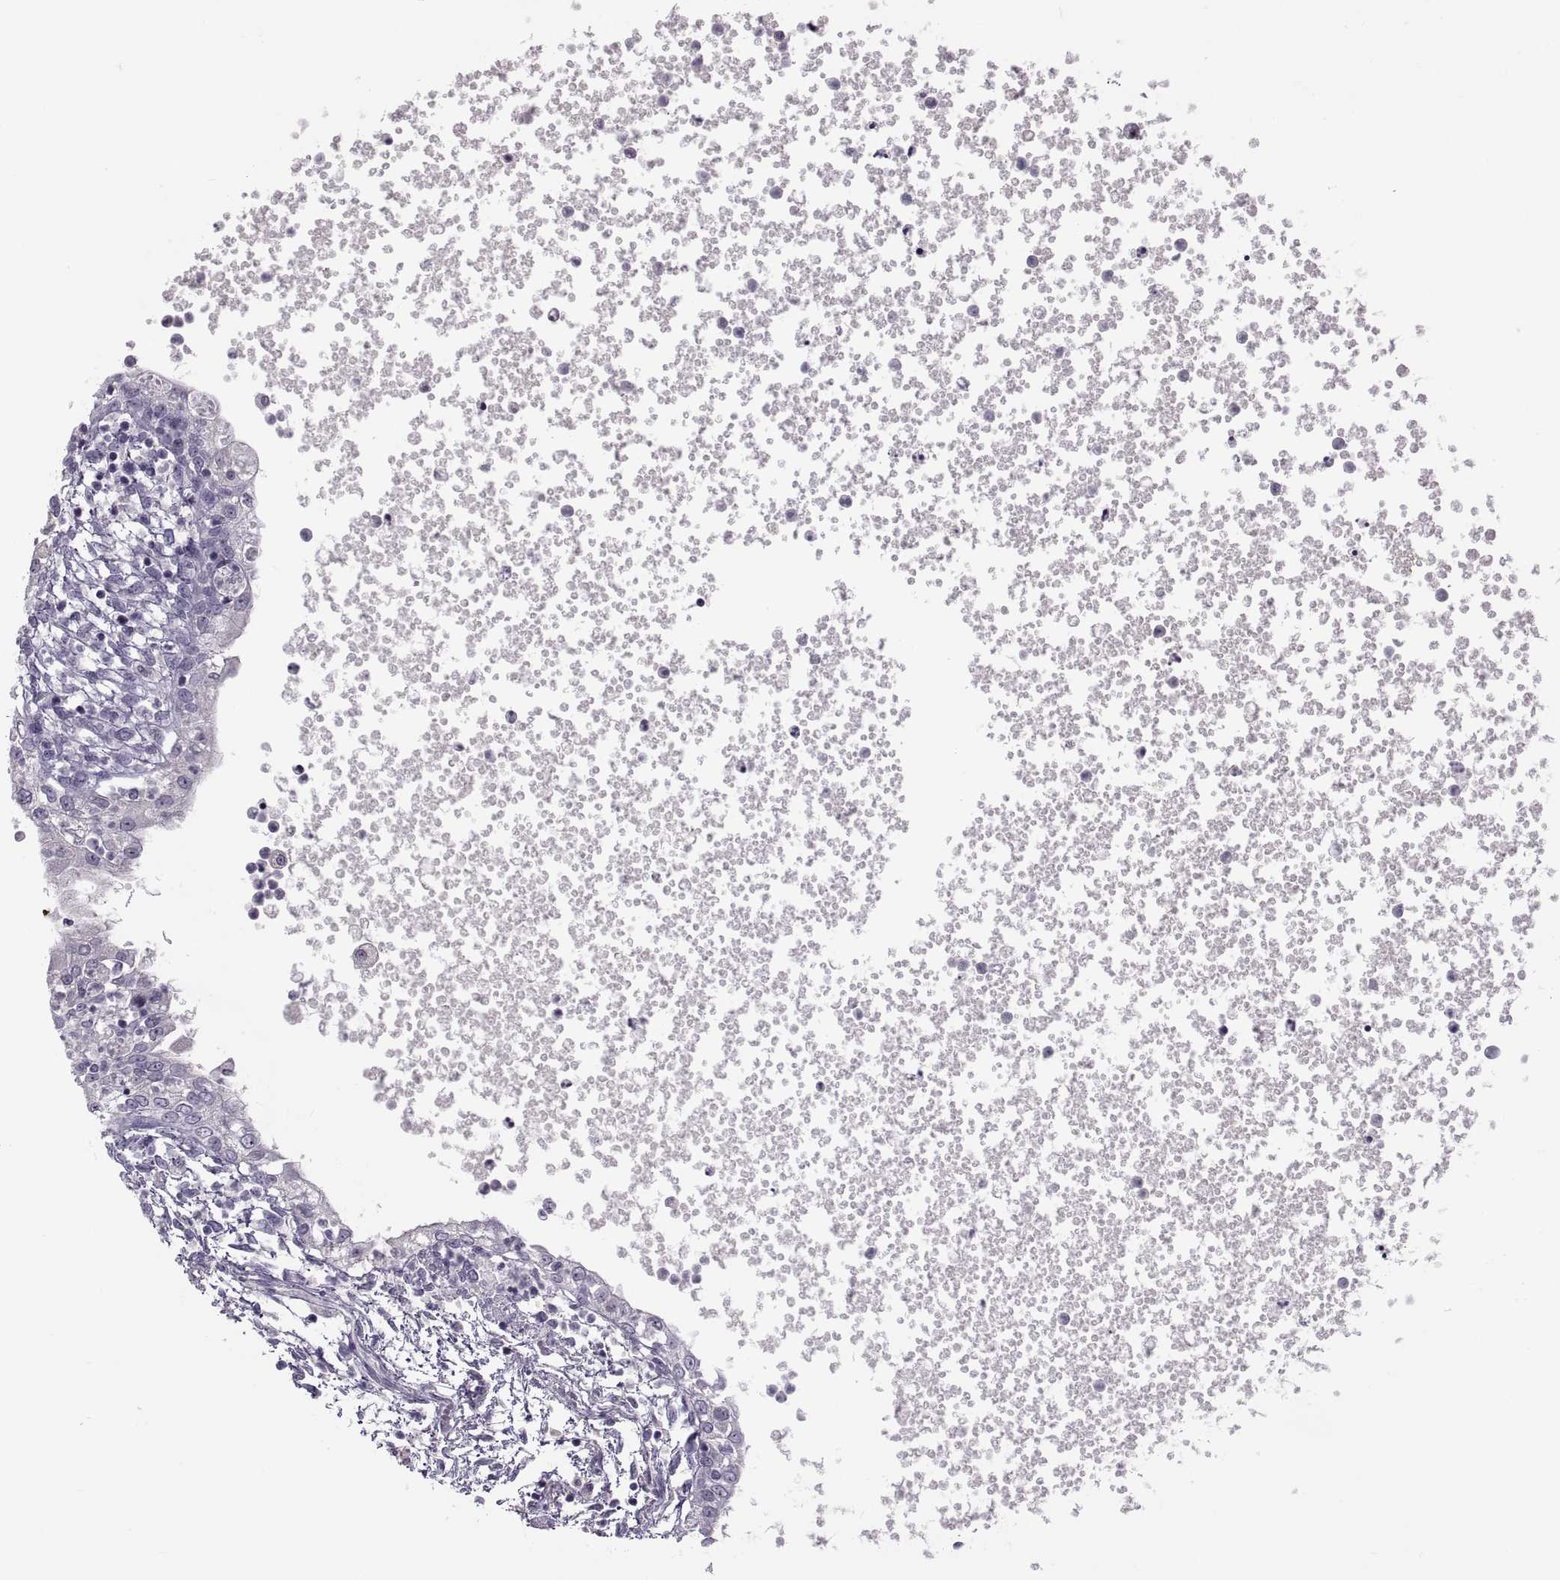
{"staining": {"intensity": "negative", "quantity": "none", "location": "none"}, "tissue": "testis cancer", "cell_type": "Tumor cells", "image_type": "cancer", "snomed": [{"axis": "morphology", "description": "Carcinoma, Embryonal, NOS"}, {"axis": "topography", "description": "Testis"}], "caption": "Embryonal carcinoma (testis) stained for a protein using immunohistochemistry (IHC) exhibits no expression tumor cells.", "gene": "RSPH6A", "patient": {"sex": "male", "age": 37}}